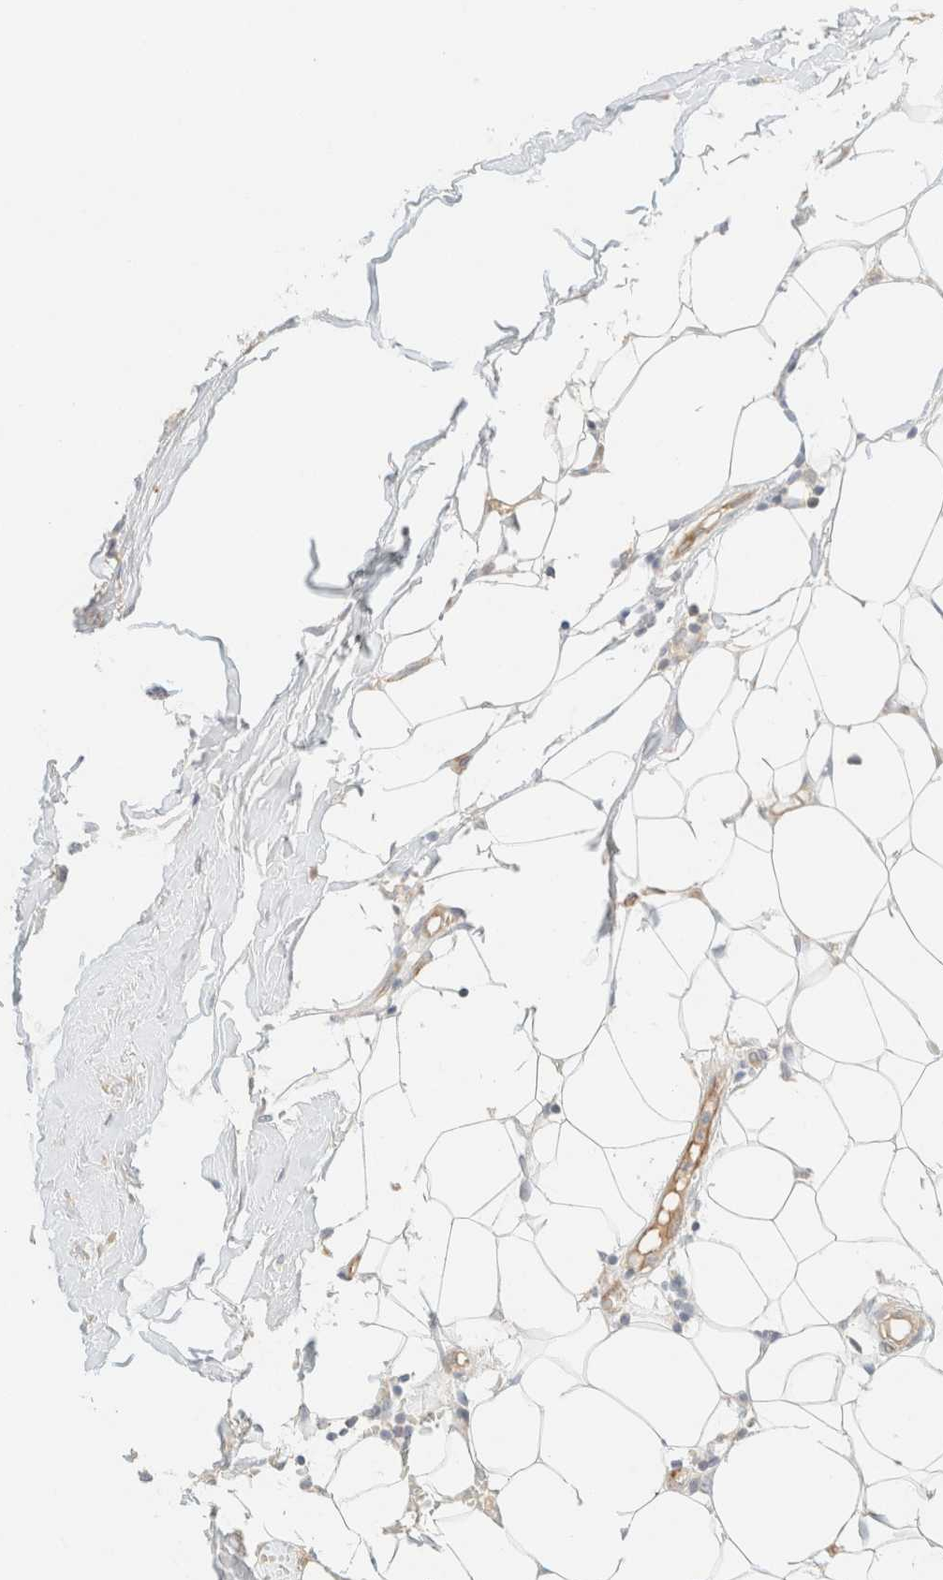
{"staining": {"intensity": "negative", "quantity": "none", "location": "none"}, "tissue": "breast cancer", "cell_type": "Tumor cells", "image_type": "cancer", "snomed": [{"axis": "morphology", "description": "Normal tissue, NOS"}, {"axis": "morphology", "description": "Duct carcinoma"}, {"axis": "topography", "description": "Breast"}], "caption": "Tumor cells show no significant protein positivity in breast cancer.", "gene": "SPARCL1", "patient": {"sex": "female", "age": 40}}